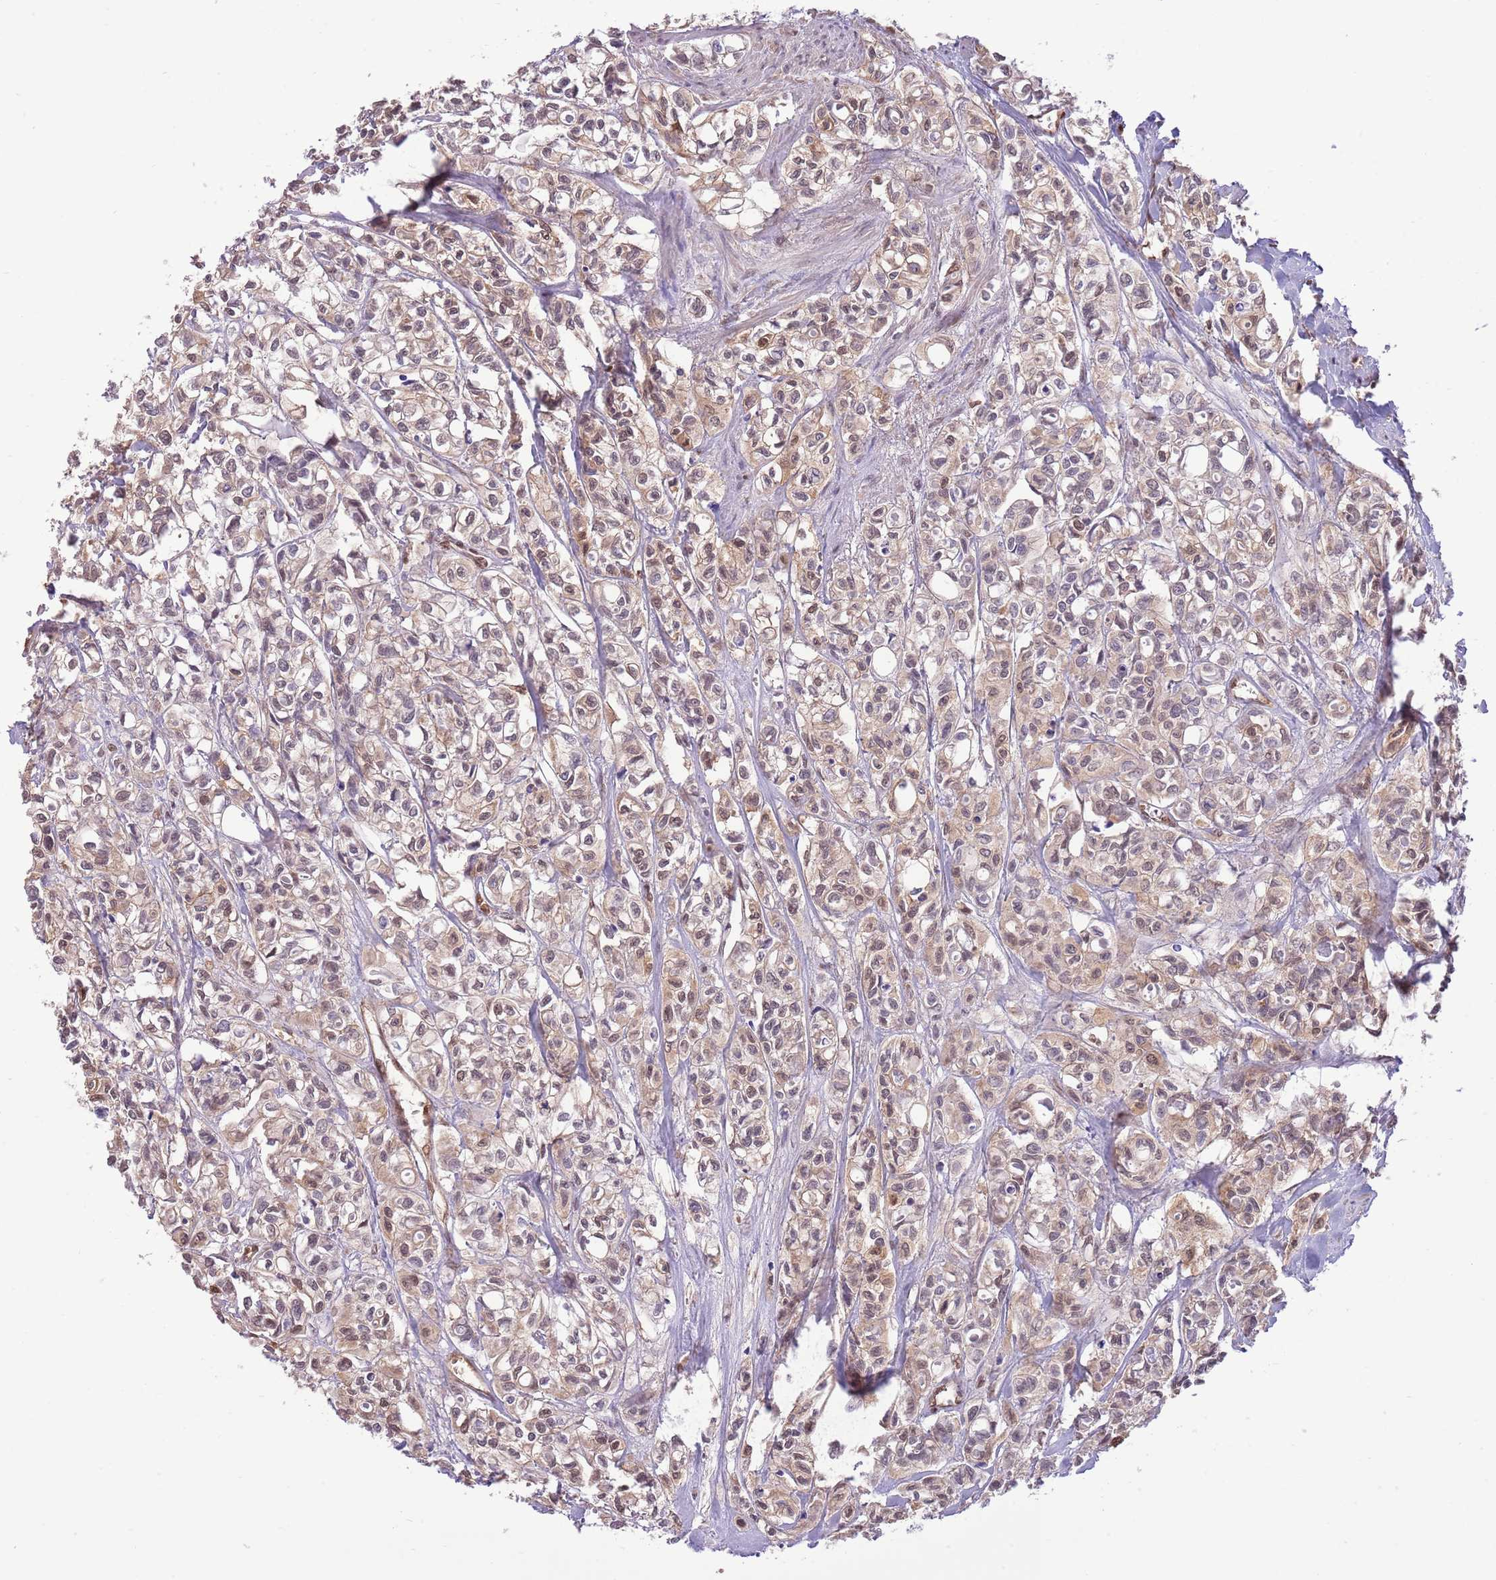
{"staining": {"intensity": "weak", "quantity": ">75%", "location": "cytoplasmic/membranous,nuclear"}, "tissue": "urothelial cancer", "cell_type": "Tumor cells", "image_type": "cancer", "snomed": [{"axis": "morphology", "description": "Urothelial carcinoma, High grade"}, {"axis": "topography", "description": "Urinary bladder"}], "caption": "An image showing weak cytoplasmic/membranous and nuclear staining in approximately >75% of tumor cells in urothelial cancer, as visualized by brown immunohistochemical staining.", "gene": "NSFL1C", "patient": {"sex": "male", "age": 67}}